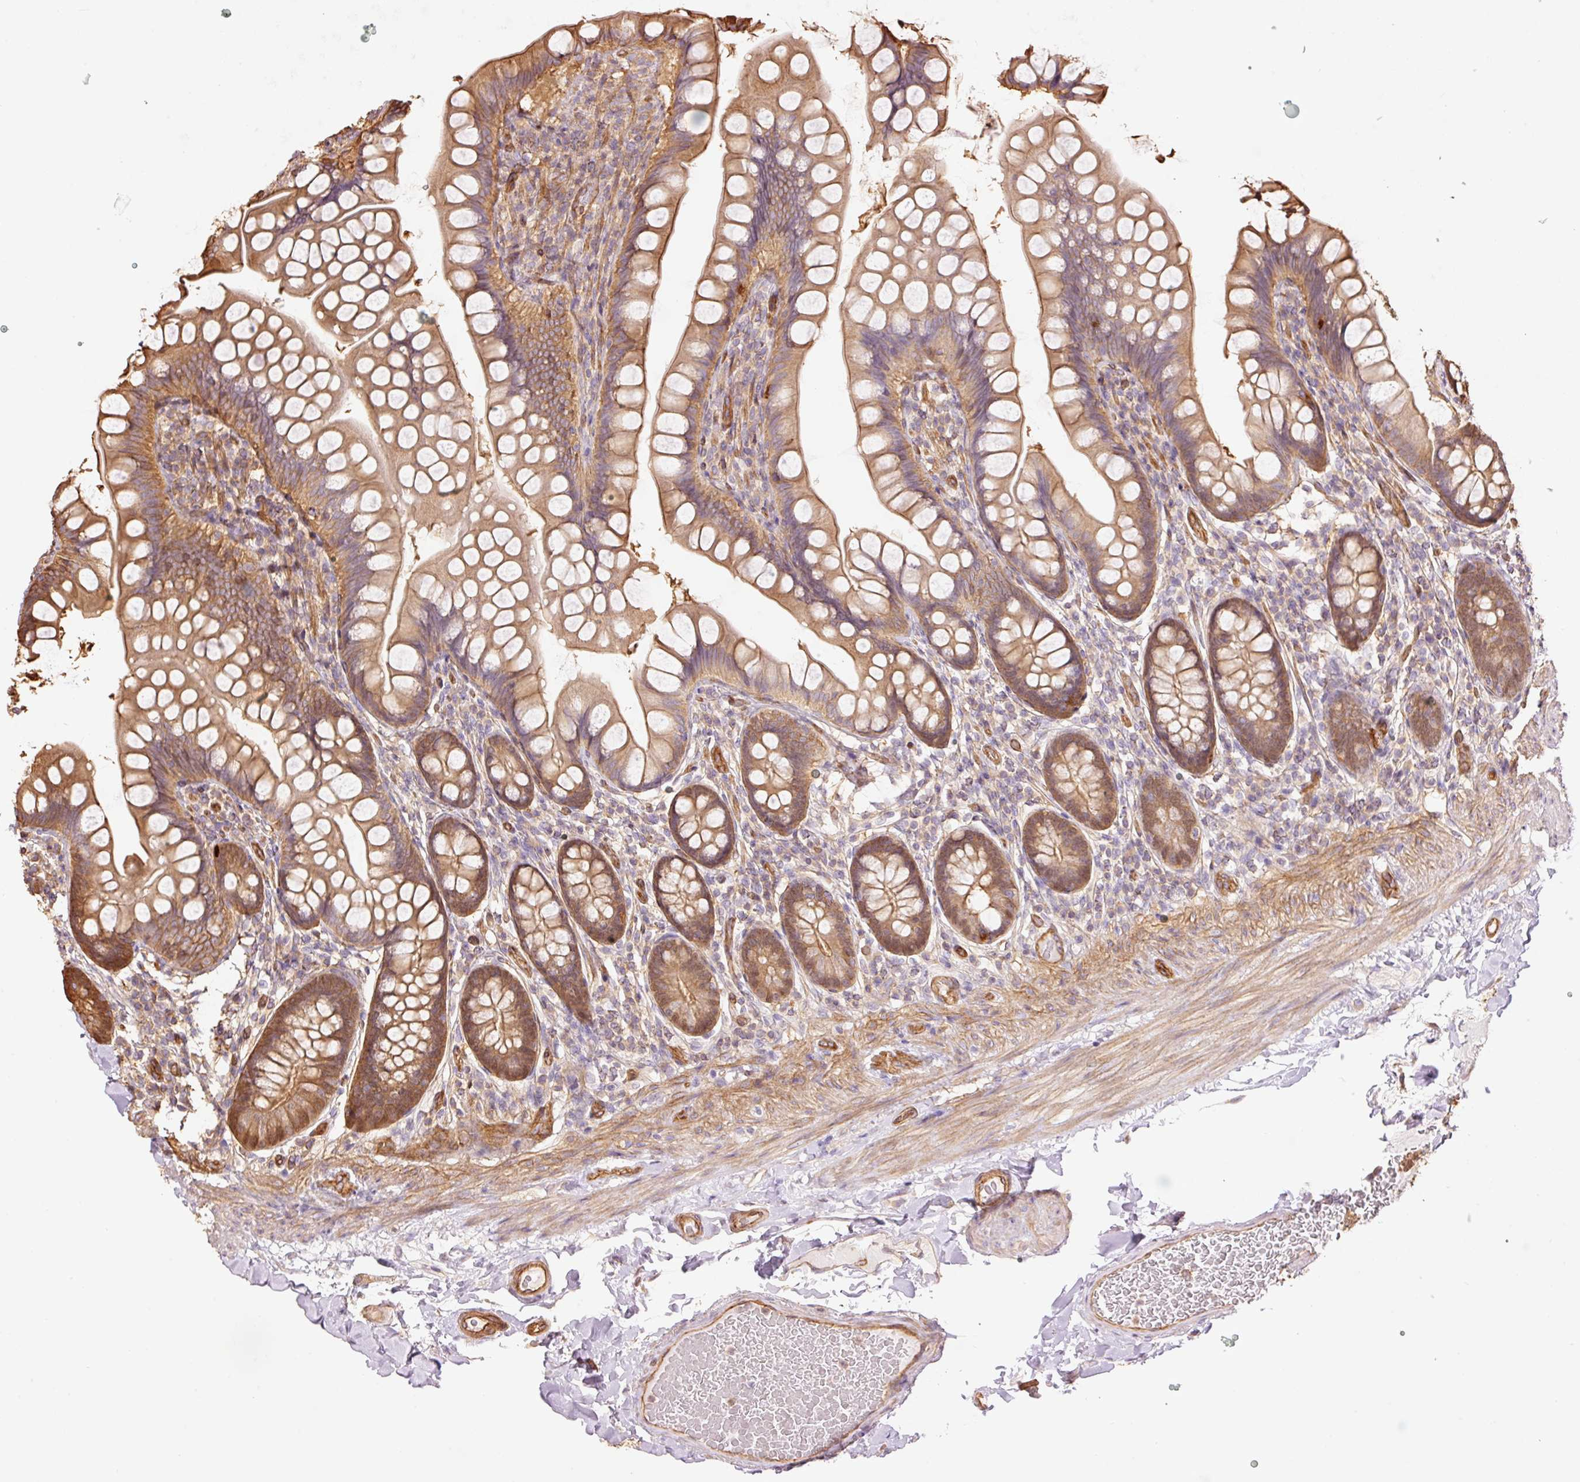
{"staining": {"intensity": "moderate", "quantity": ">75%", "location": "cytoplasmic/membranous"}, "tissue": "small intestine", "cell_type": "Glandular cells", "image_type": "normal", "snomed": [{"axis": "morphology", "description": "Normal tissue, NOS"}, {"axis": "topography", "description": "Small intestine"}], "caption": "Small intestine stained with IHC shows moderate cytoplasmic/membranous expression in about >75% of glandular cells. Using DAB (brown) and hematoxylin (blue) stains, captured at high magnification using brightfield microscopy.", "gene": "PPP1R1B", "patient": {"sex": "male", "age": 70}}